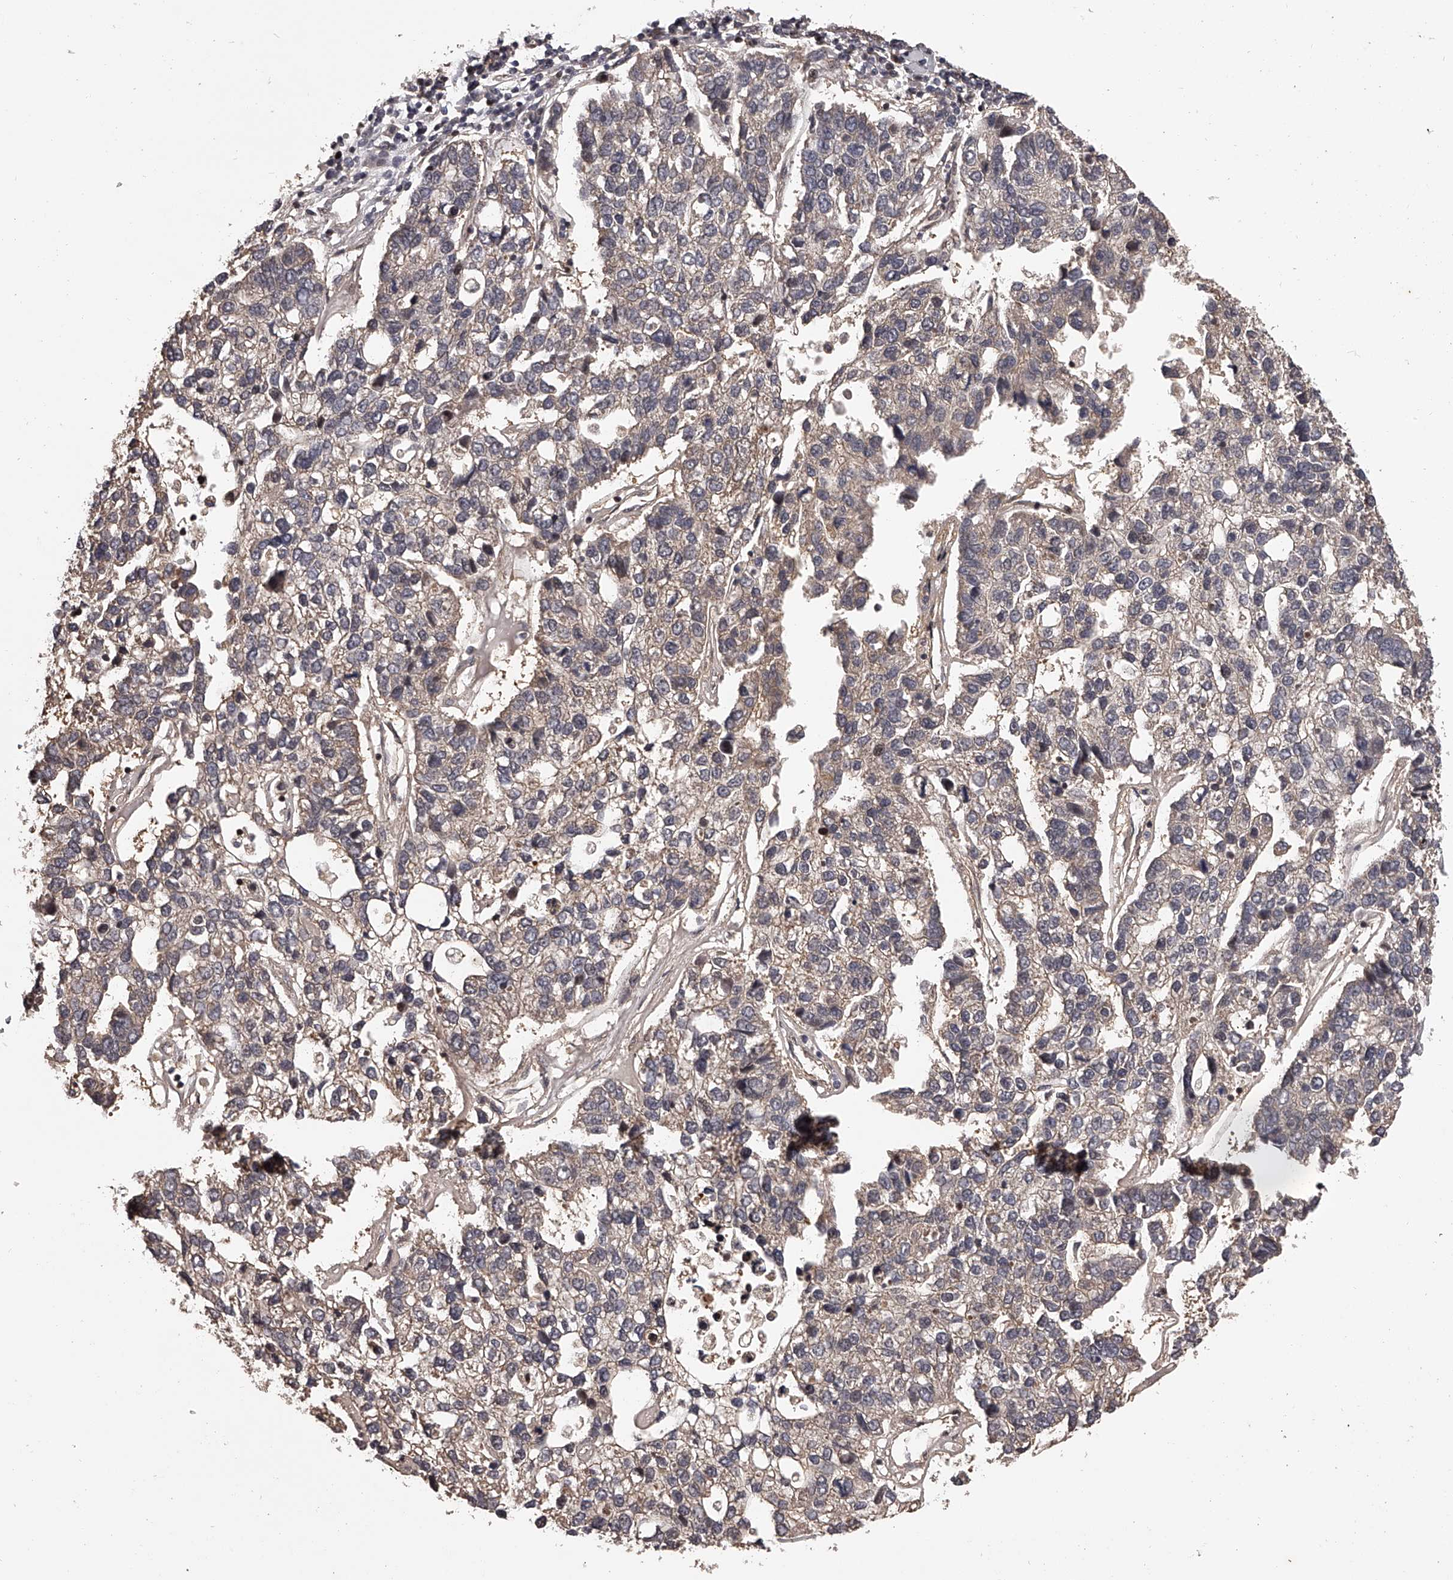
{"staining": {"intensity": "negative", "quantity": "none", "location": "none"}, "tissue": "pancreatic cancer", "cell_type": "Tumor cells", "image_type": "cancer", "snomed": [{"axis": "morphology", "description": "Adenocarcinoma, NOS"}, {"axis": "topography", "description": "Pancreas"}], "caption": "There is no significant expression in tumor cells of adenocarcinoma (pancreatic).", "gene": "PFDN2", "patient": {"sex": "female", "age": 61}}